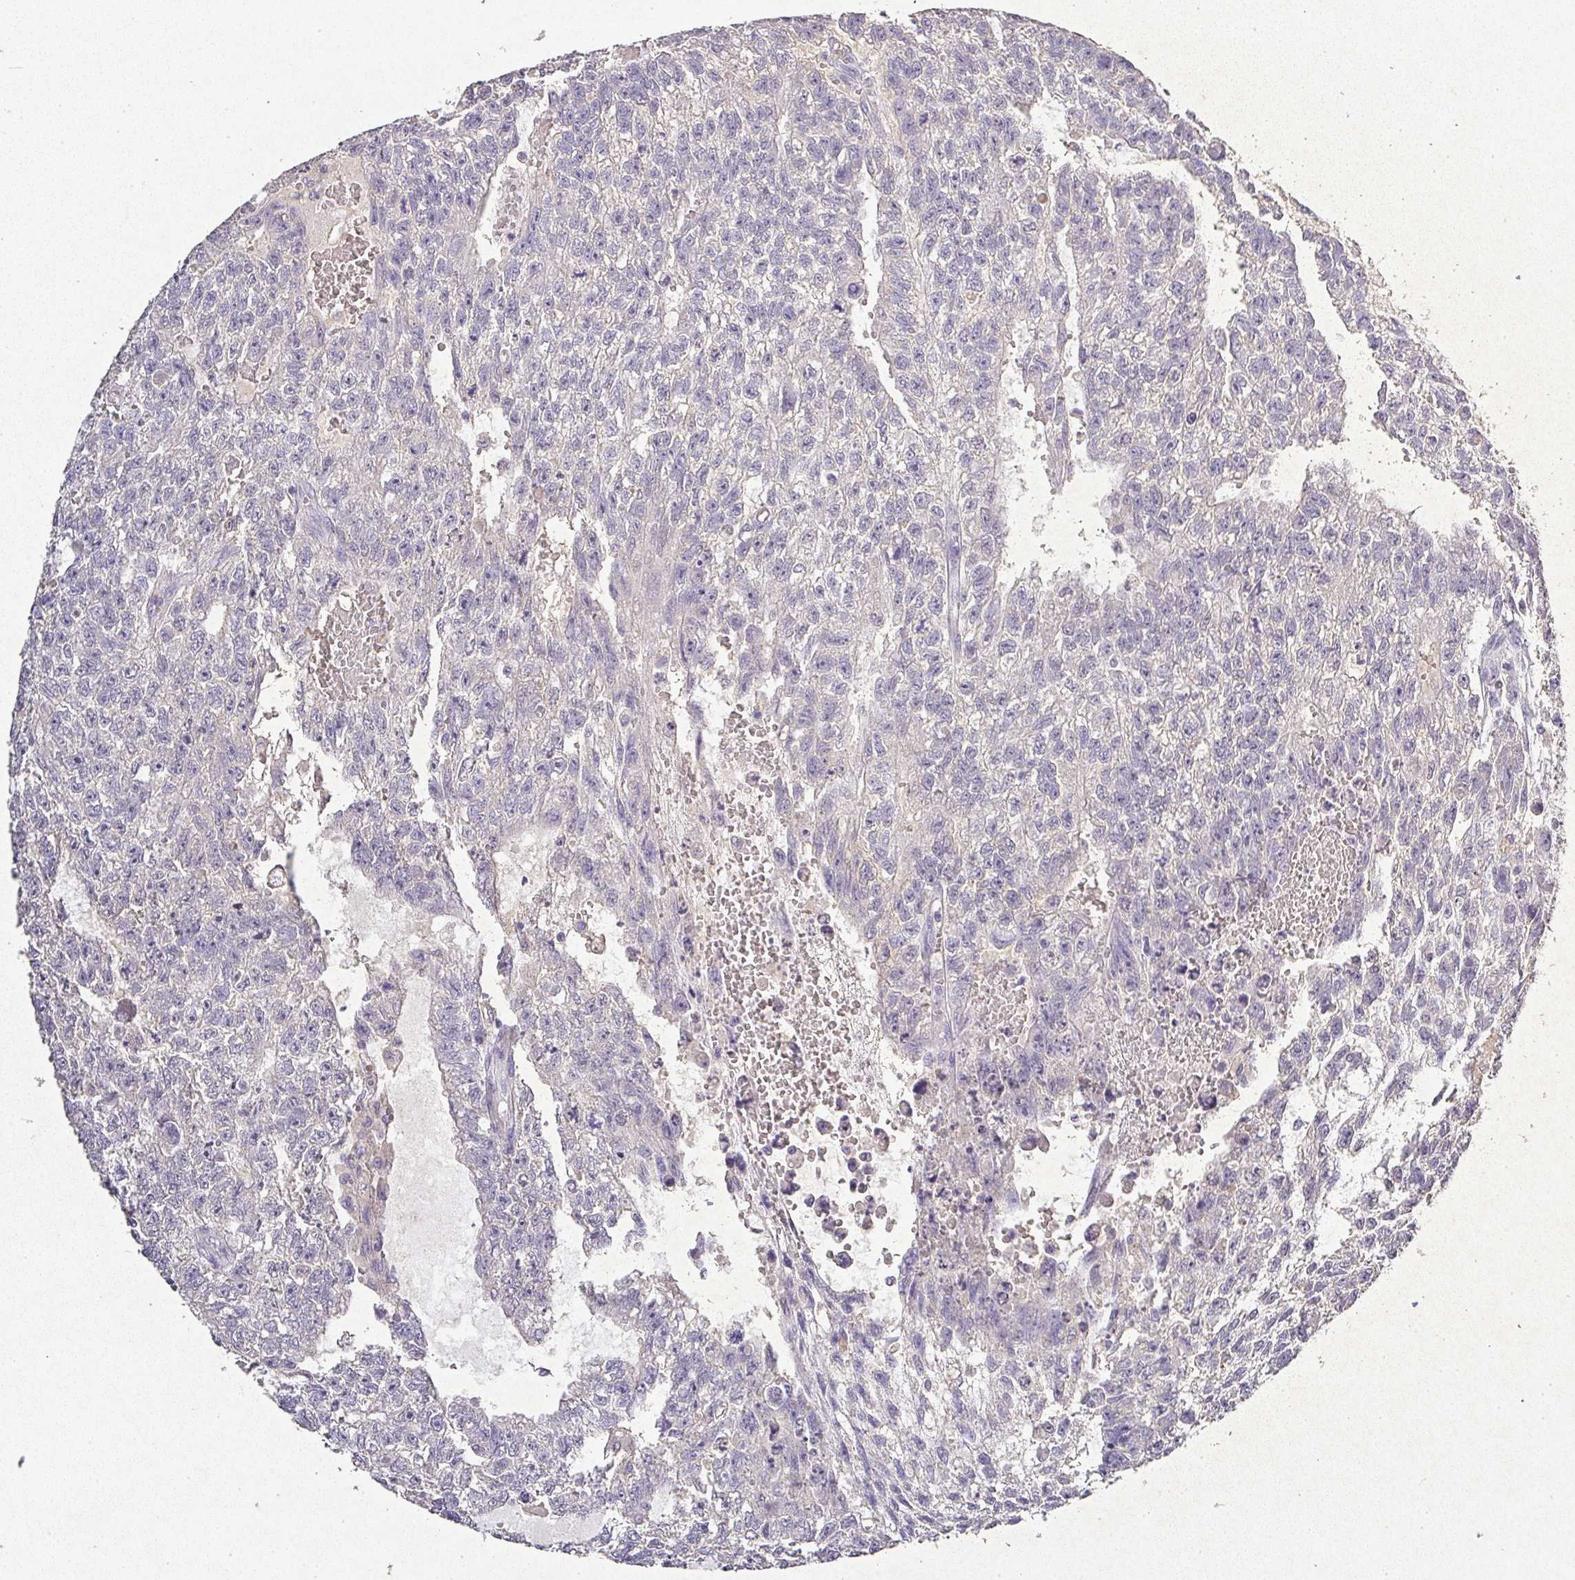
{"staining": {"intensity": "negative", "quantity": "none", "location": "none"}, "tissue": "testis cancer", "cell_type": "Tumor cells", "image_type": "cancer", "snomed": [{"axis": "morphology", "description": "Carcinoma, Embryonal, NOS"}, {"axis": "topography", "description": "Testis"}], "caption": "Immunohistochemistry histopathology image of human testis cancer stained for a protein (brown), which displays no expression in tumor cells. Nuclei are stained in blue.", "gene": "RPS2", "patient": {"sex": "male", "age": 26}}